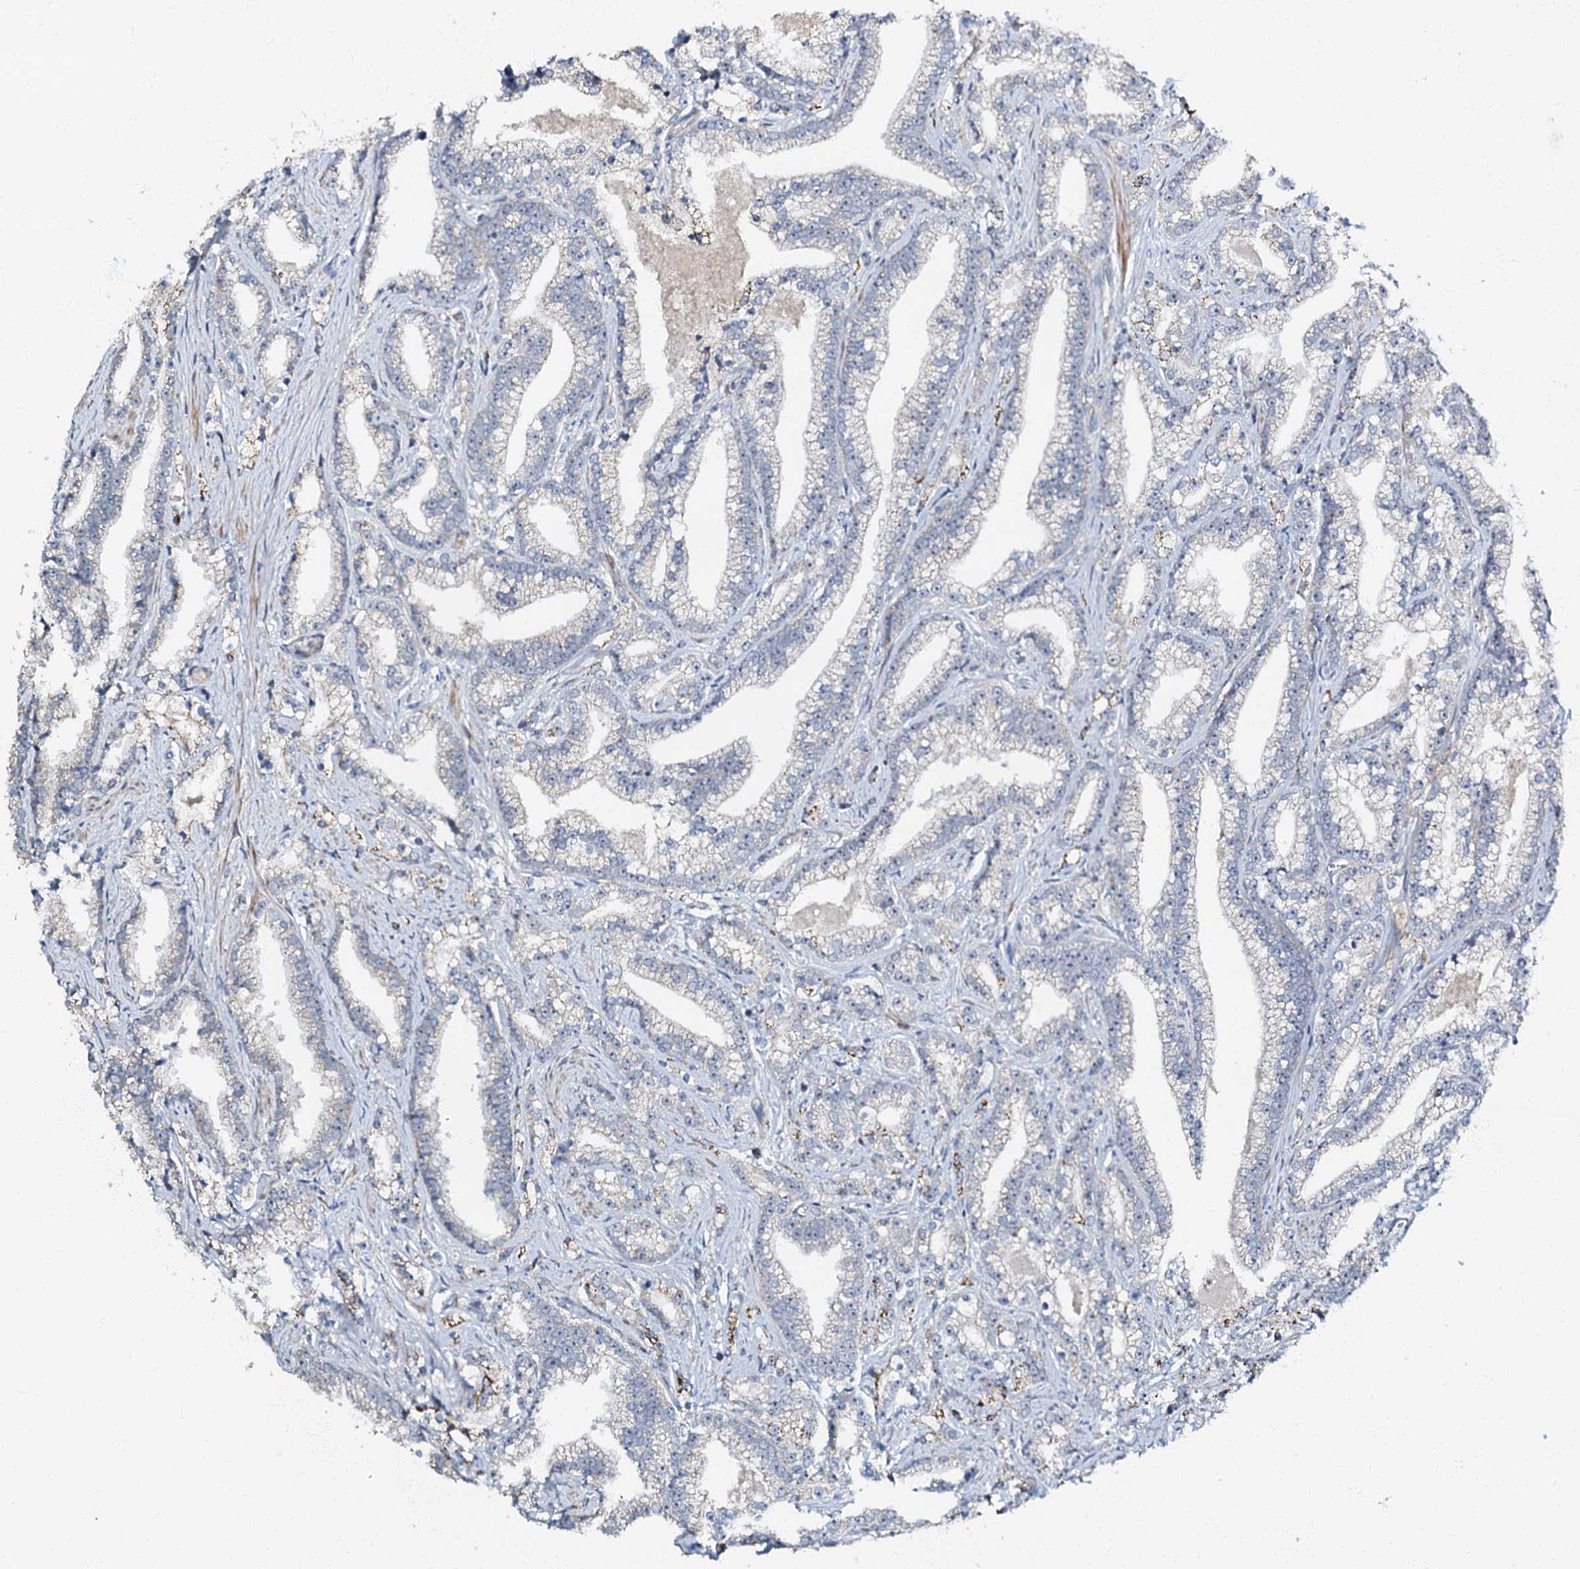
{"staining": {"intensity": "weak", "quantity": "<25%", "location": "nuclear"}, "tissue": "prostate cancer", "cell_type": "Tumor cells", "image_type": "cancer", "snomed": [{"axis": "morphology", "description": "Adenocarcinoma, High grade"}, {"axis": "topography", "description": "Prostate and seminal vesicle, NOS"}], "caption": "A high-resolution photomicrograph shows immunohistochemistry staining of prostate cancer (high-grade adenocarcinoma), which reveals no significant expression in tumor cells.", "gene": "OLAH", "patient": {"sex": "male", "age": 67}}